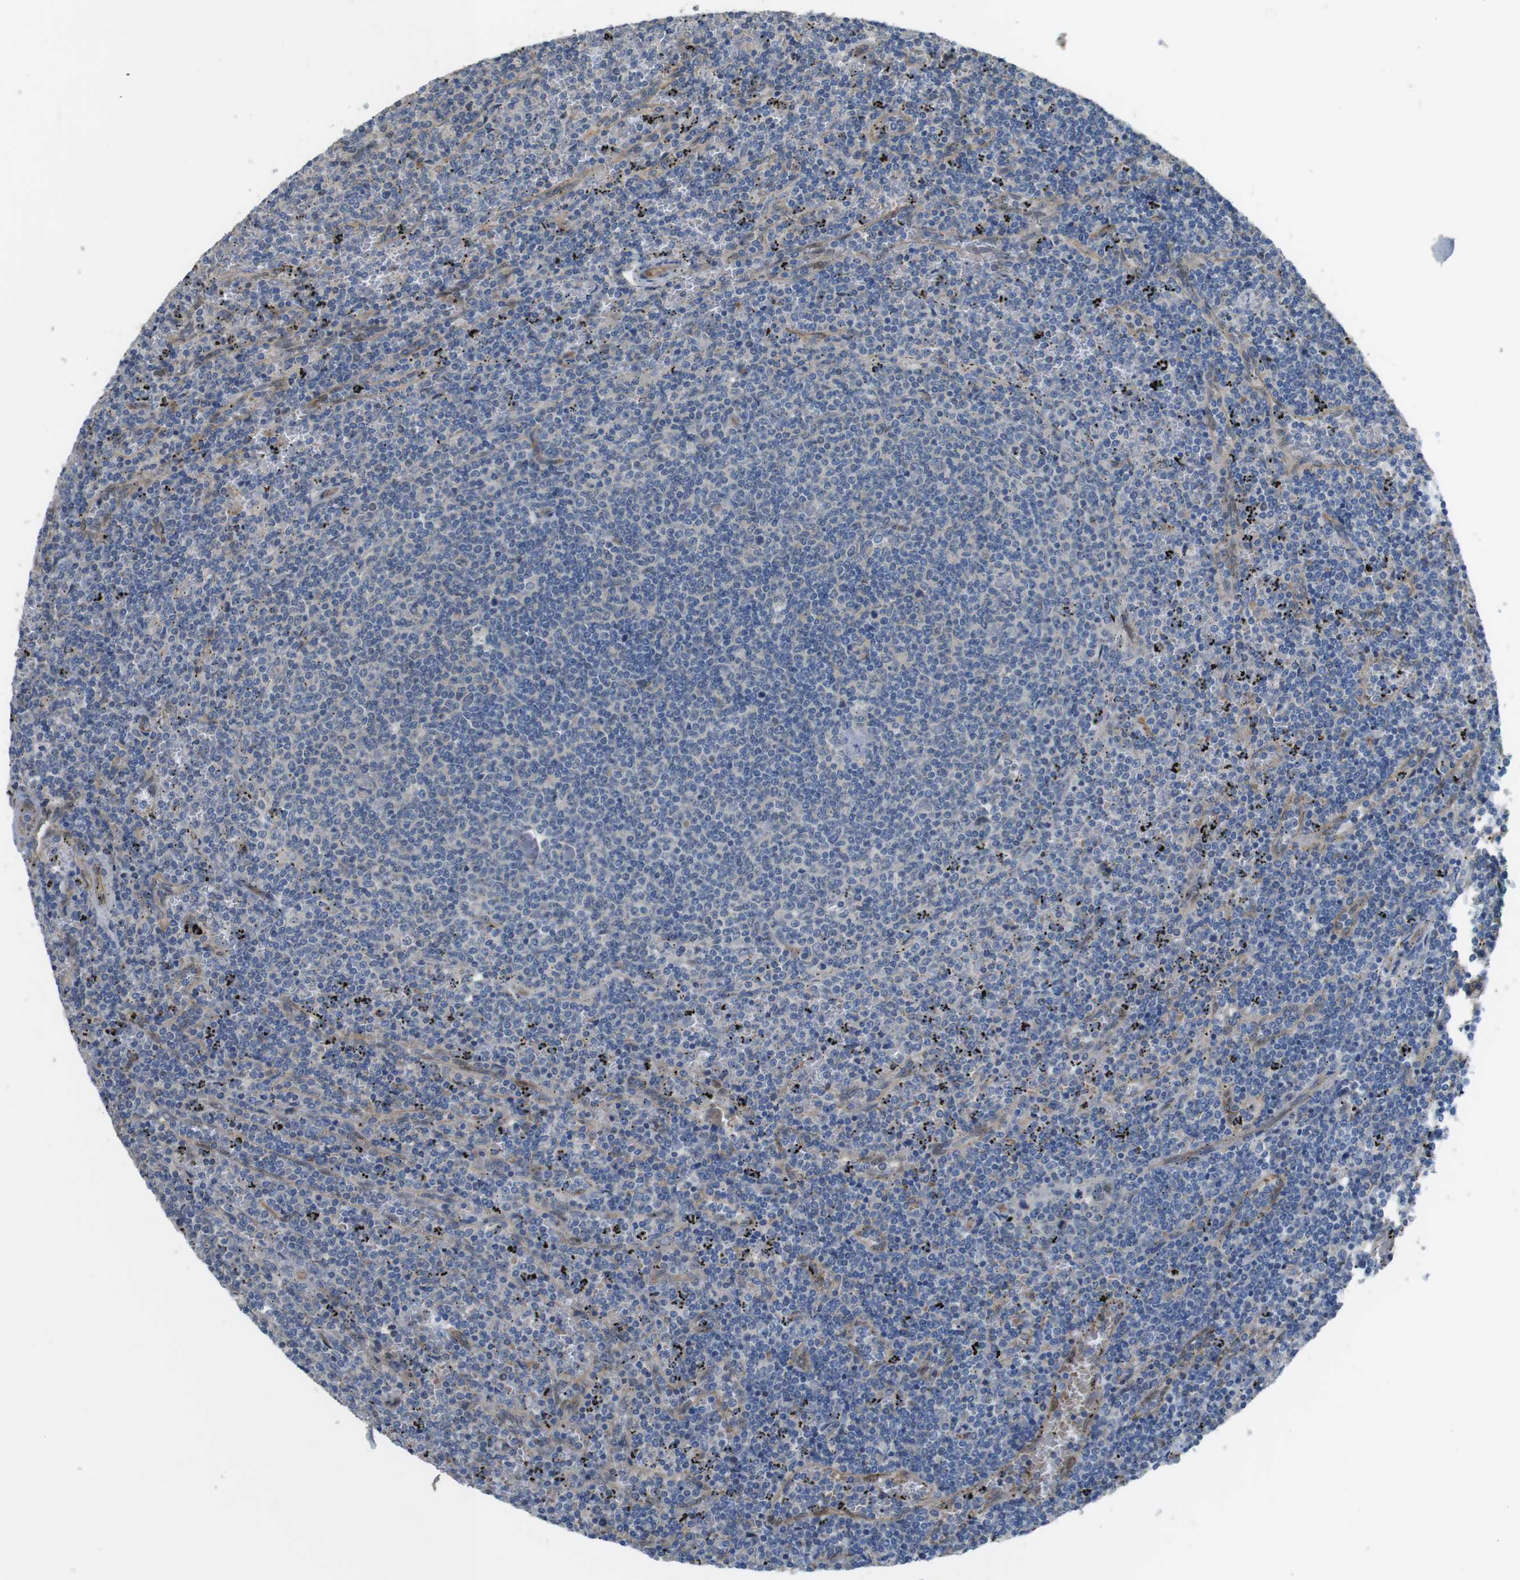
{"staining": {"intensity": "negative", "quantity": "none", "location": "none"}, "tissue": "lymphoma", "cell_type": "Tumor cells", "image_type": "cancer", "snomed": [{"axis": "morphology", "description": "Malignant lymphoma, non-Hodgkin's type, Low grade"}, {"axis": "topography", "description": "Spleen"}], "caption": "There is no significant staining in tumor cells of lymphoma.", "gene": "ABHD15", "patient": {"sex": "female", "age": 50}}